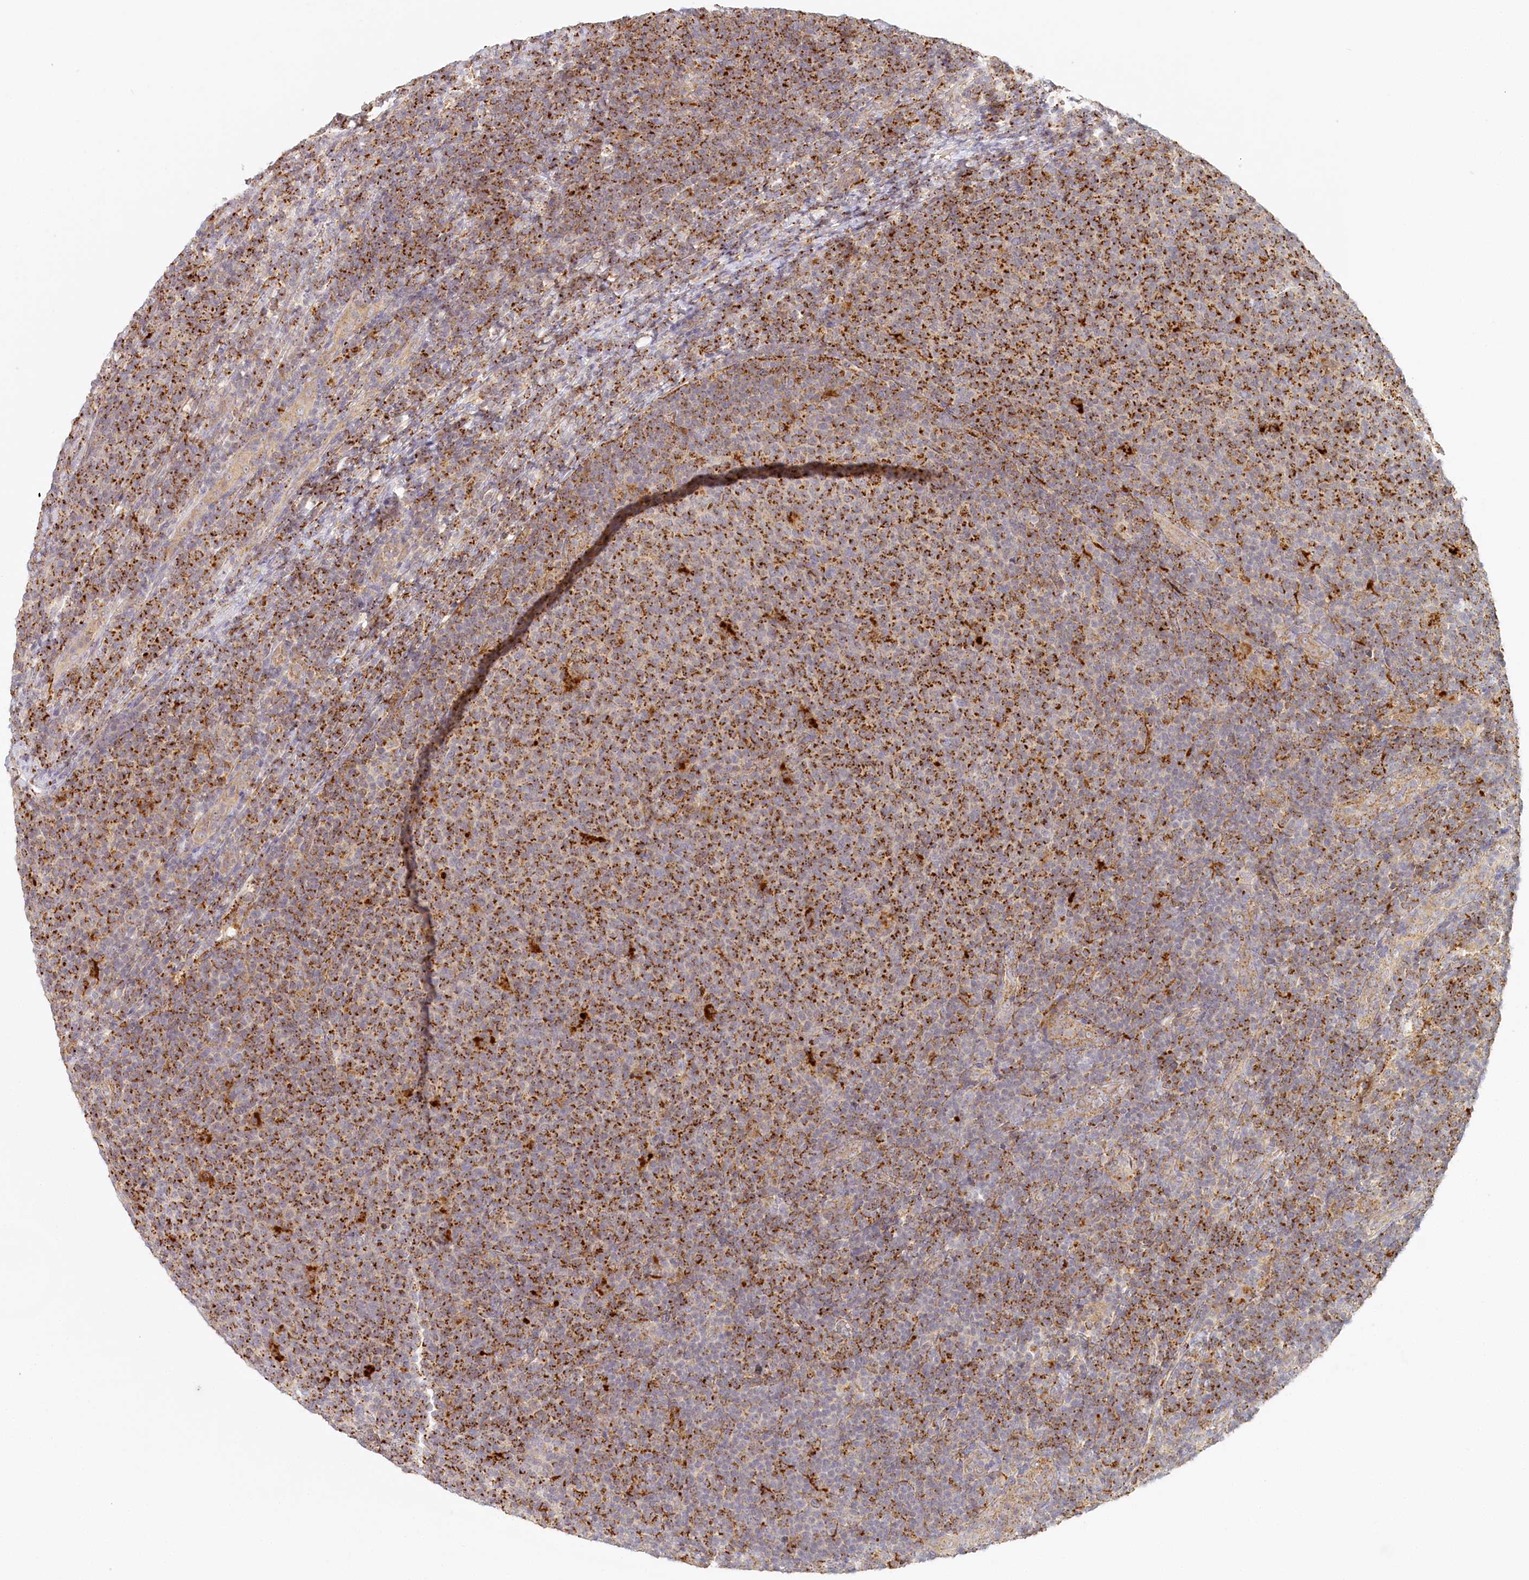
{"staining": {"intensity": "strong", "quantity": "25%-75%", "location": "cytoplasmic/membranous"}, "tissue": "lymphoma", "cell_type": "Tumor cells", "image_type": "cancer", "snomed": [{"axis": "morphology", "description": "Malignant lymphoma, non-Hodgkin's type, Low grade"}, {"axis": "topography", "description": "Lymph node"}], "caption": "Tumor cells exhibit high levels of strong cytoplasmic/membranous positivity in approximately 25%-75% of cells in malignant lymphoma, non-Hodgkin's type (low-grade).", "gene": "VSIG1", "patient": {"sex": "male", "age": 66}}